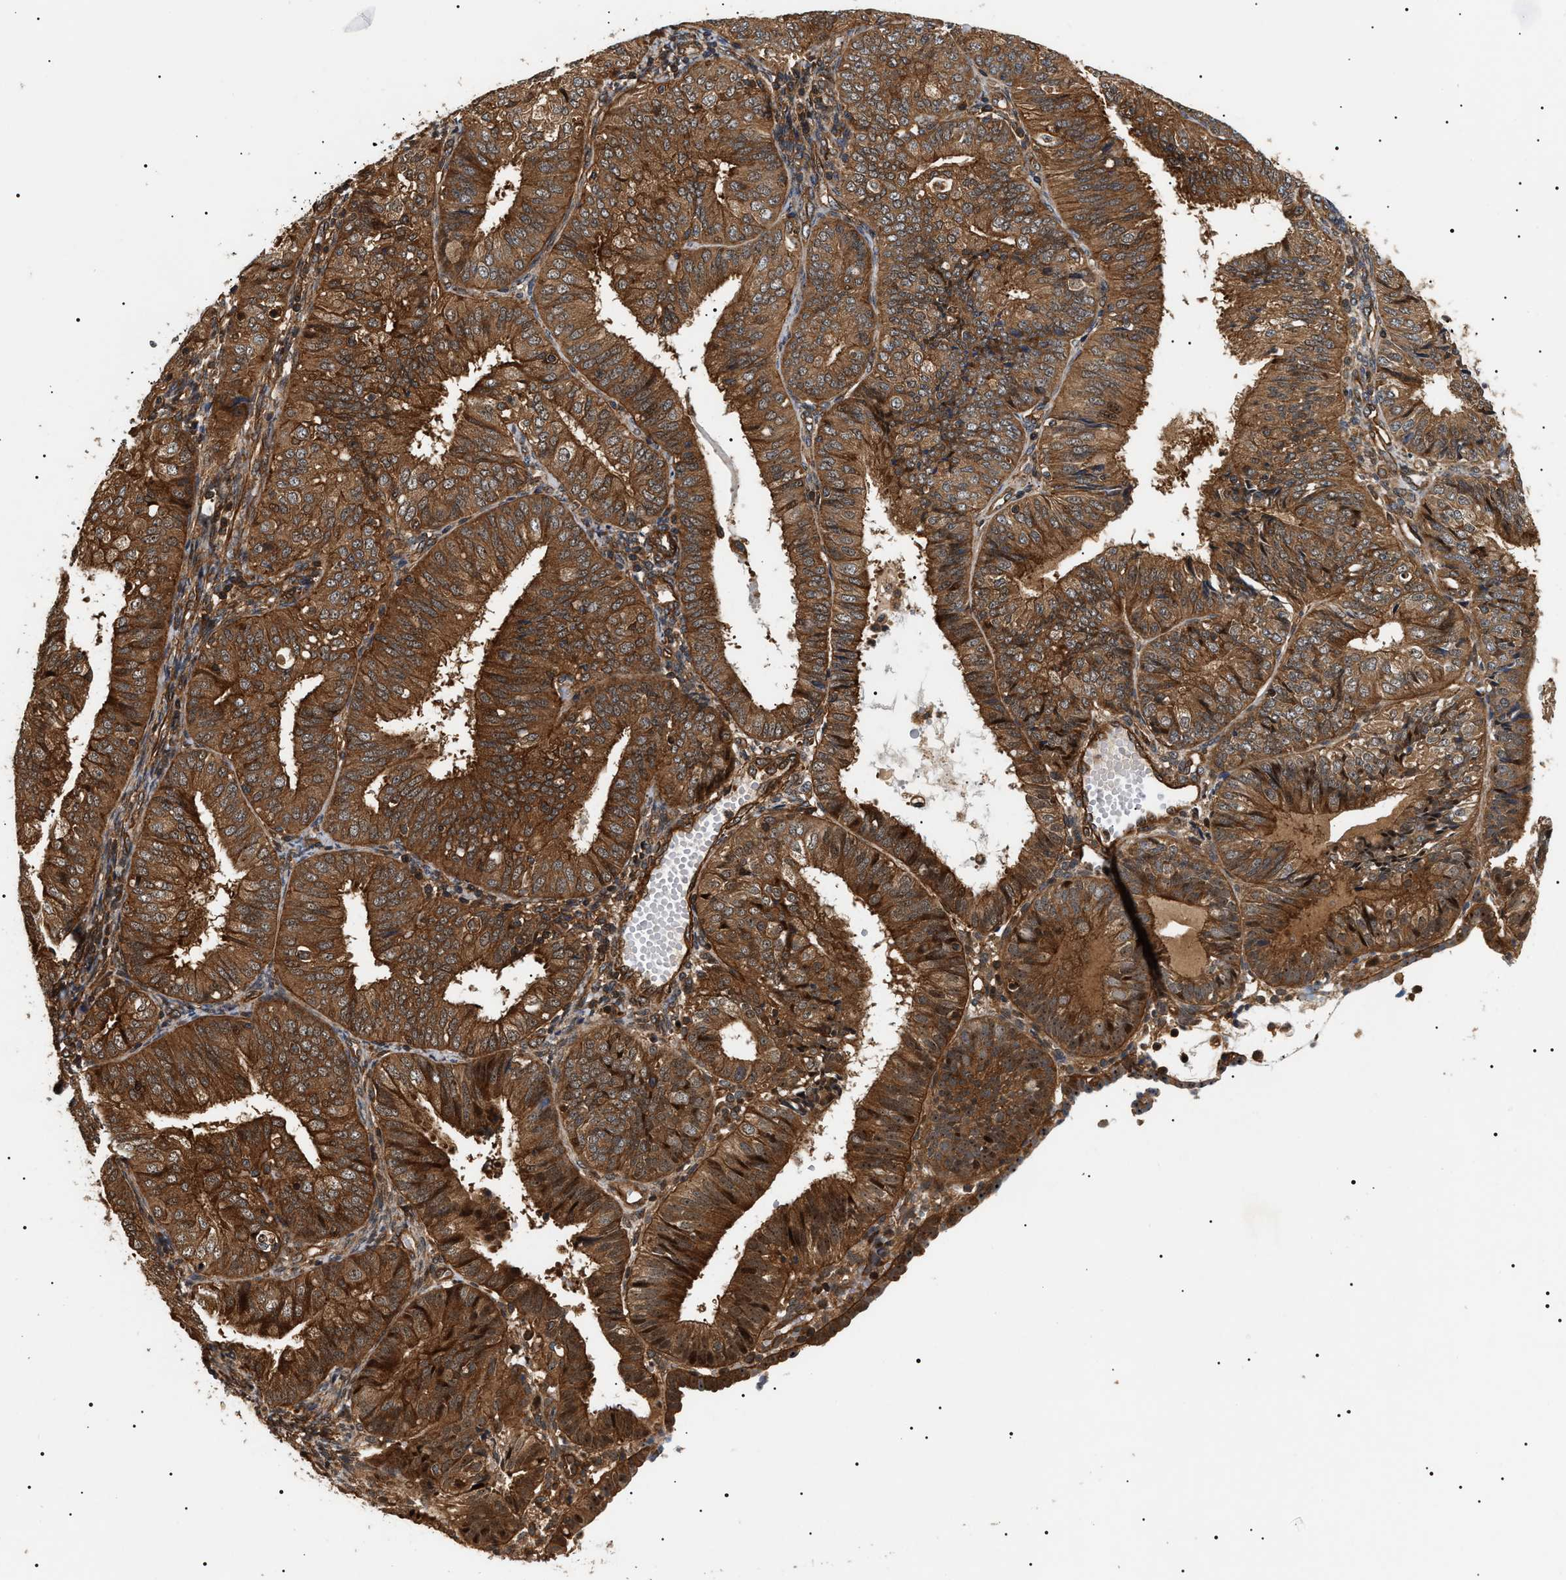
{"staining": {"intensity": "strong", "quantity": ">75%", "location": "cytoplasmic/membranous"}, "tissue": "endometrial cancer", "cell_type": "Tumor cells", "image_type": "cancer", "snomed": [{"axis": "morphology", "description": "Adenocarcinoma, NOS"}, {"axis": "topography", "description": "Endometrium"}], "caption": "A histopathology image of endometrial cancer stained for a protein demonstrates strong cytoplasmic/membranous brown staining in tumor cells. (IHC, brightfield microscopy, high magnification).", "gene": "SH3GLB2", "patient": {"sex": "female", "age": 58}}